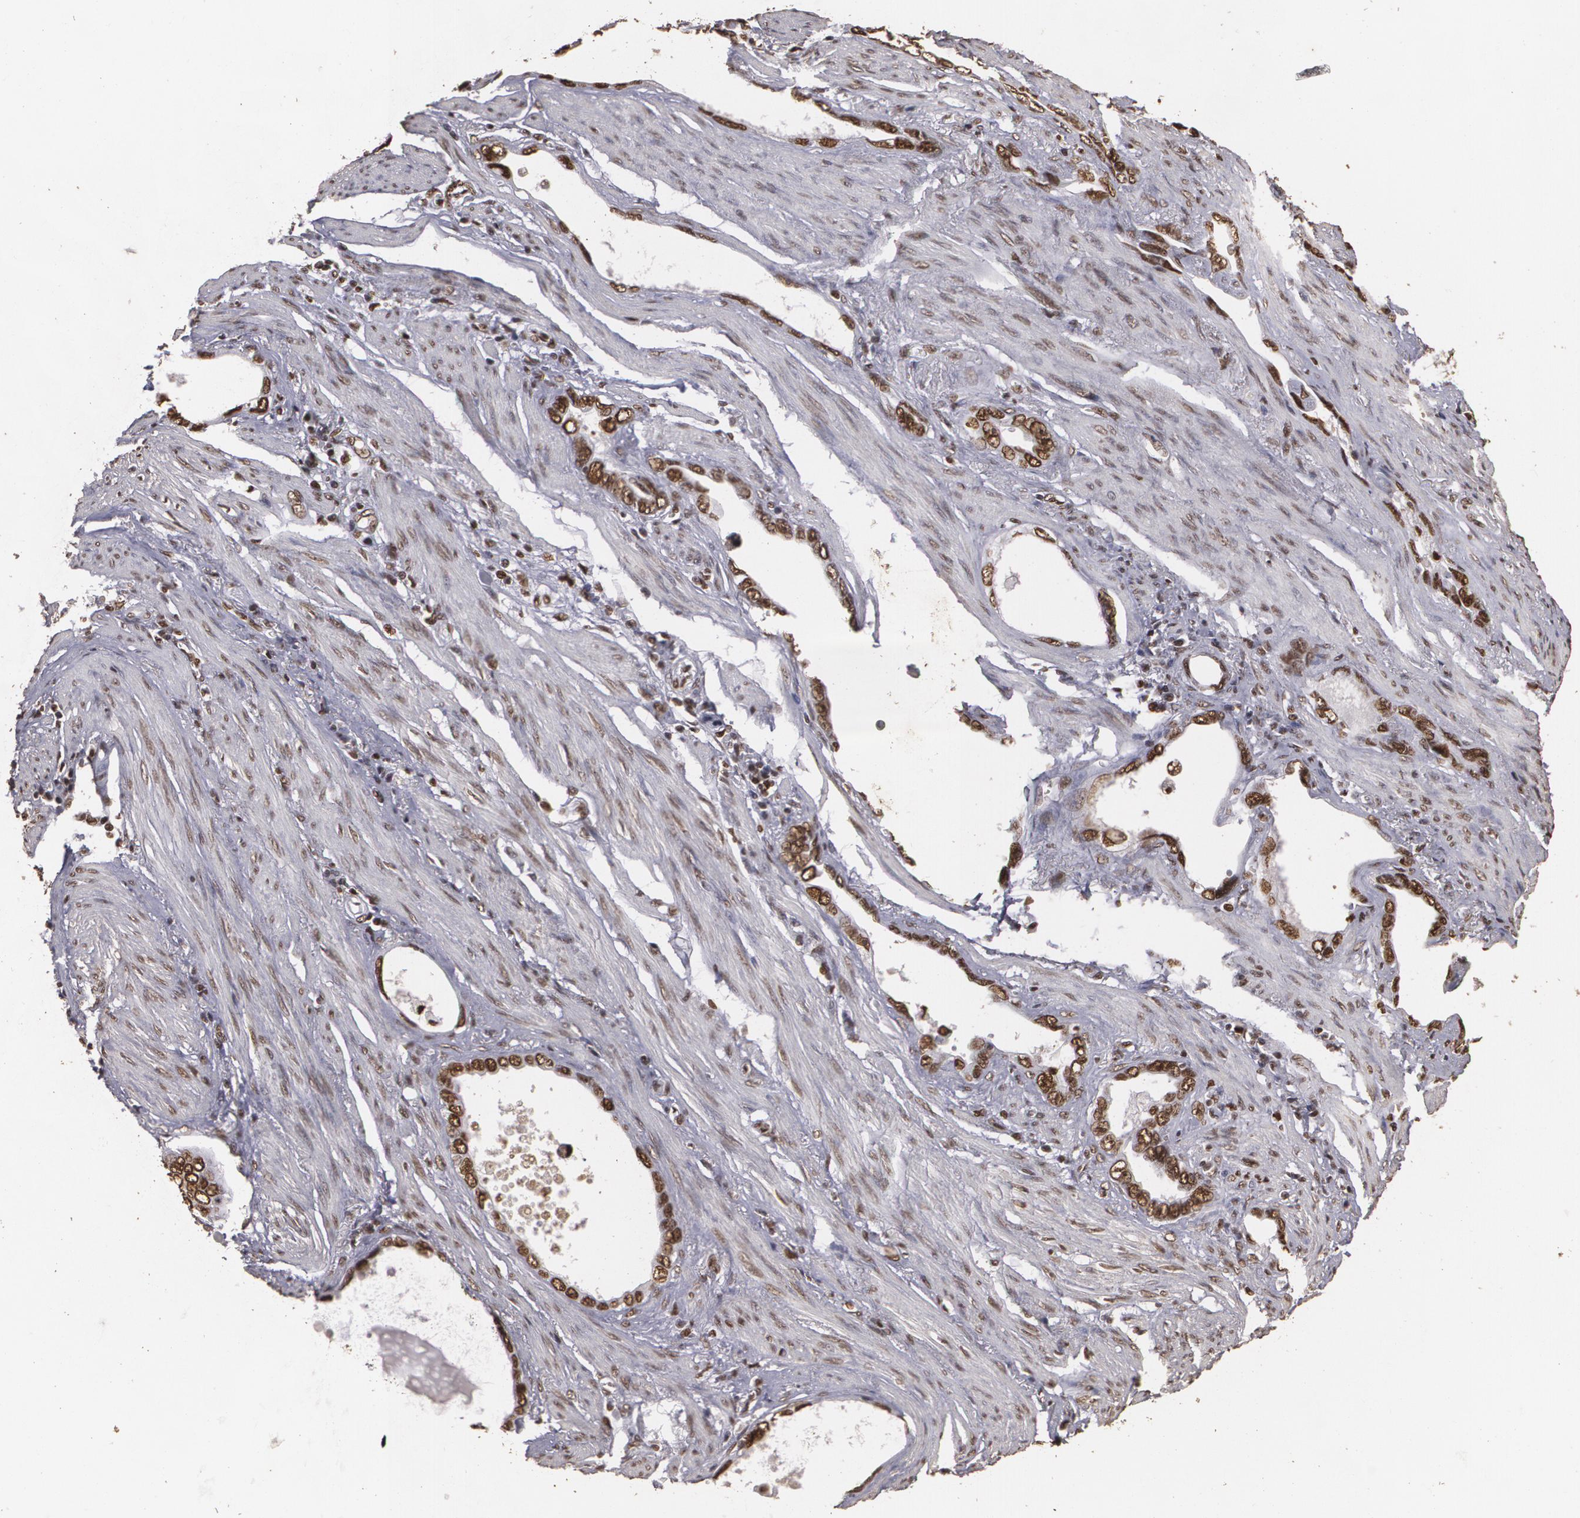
{"staining": {"intensity": "strong", "quantity": ">75%", "location": "nuclear"}, "tissue": "stomach cancer", "cell_type": "Tumor cells", "image_type": "cancer", "snomed": [{"axis": "morphology", "description": "Adenocarcinoma, NOS"}, {"axis": "topography", "description": "Stomach"}], "caption": "IHC staining of stomach adenocarcinoma, which displays high levels of strong nuclear expression in approximately >75% of tumor cells indicating strong nuclear protein staining. The staining was performed using DAB (3,3'-diaminobenzidine) (brown) for protein detection and nuclei were counterstained in hematoxylin (blue).", "gene": "RCOR1", "patient": {"sex": "male", "age": 78}}